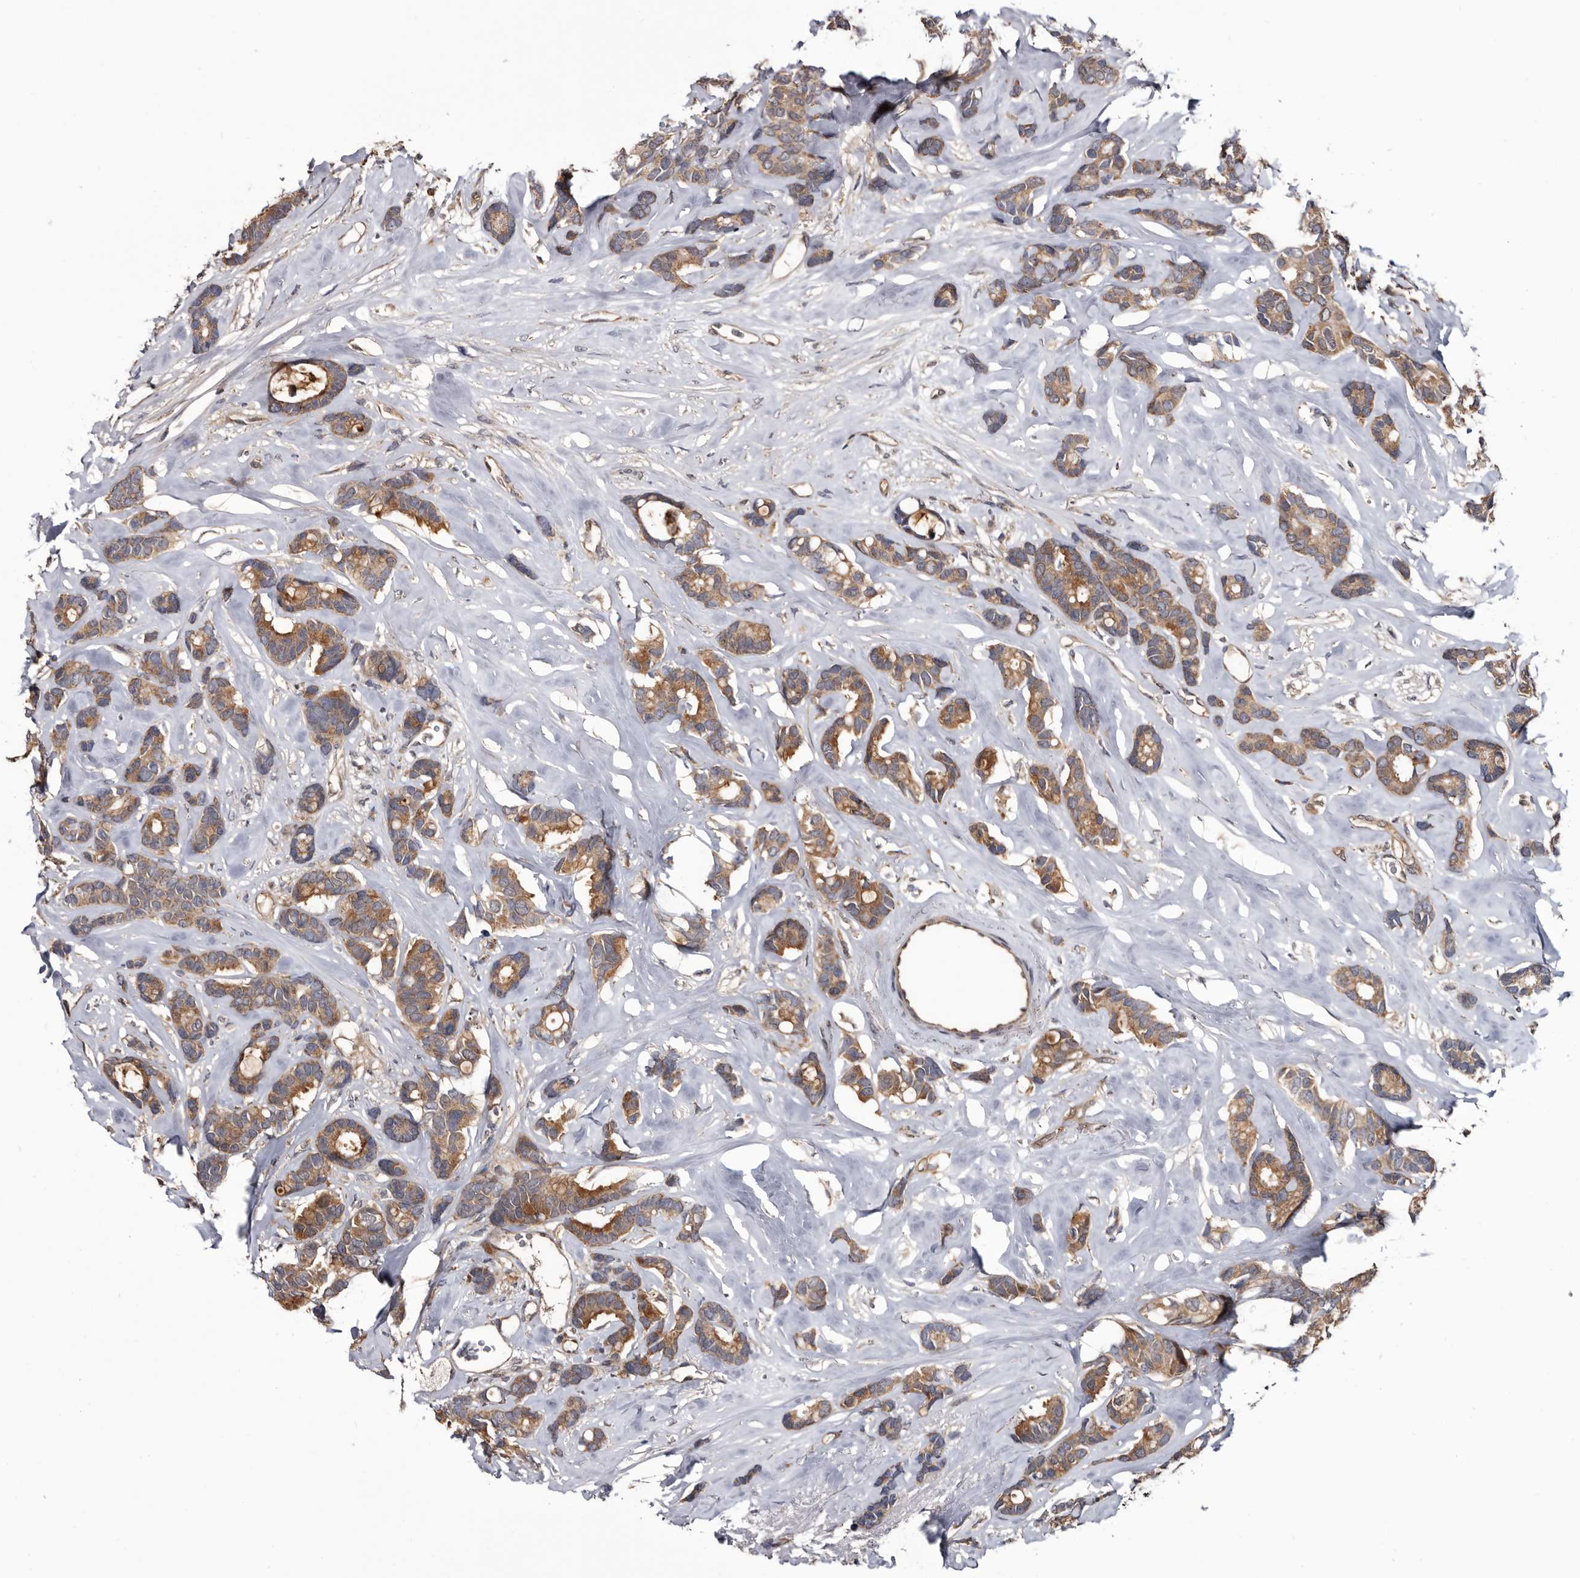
{"staining": {"intensity": "moderate", "quantity": ">75%", "location": "cytoplasmic/membranous"}, "tissue": "breast cancer", "cell_type": "Tumor cells", "image_type": "cancer", "snomed": [{"axis": "morphology", "description": "Duct carcinoma"}, {"axis": "topography", "description": "Breast"}], "caption": "Immunohistochemical staining of human breast invasive ductal carcinoma shows medium levels of moderate cytoplasmic/membranous staining in about >75% of tumor cells. (Brightfield microscopy of DAB IHC at high magnification).", "gene": "TTI2", "patient": {"sex": "female", "age": 87}}